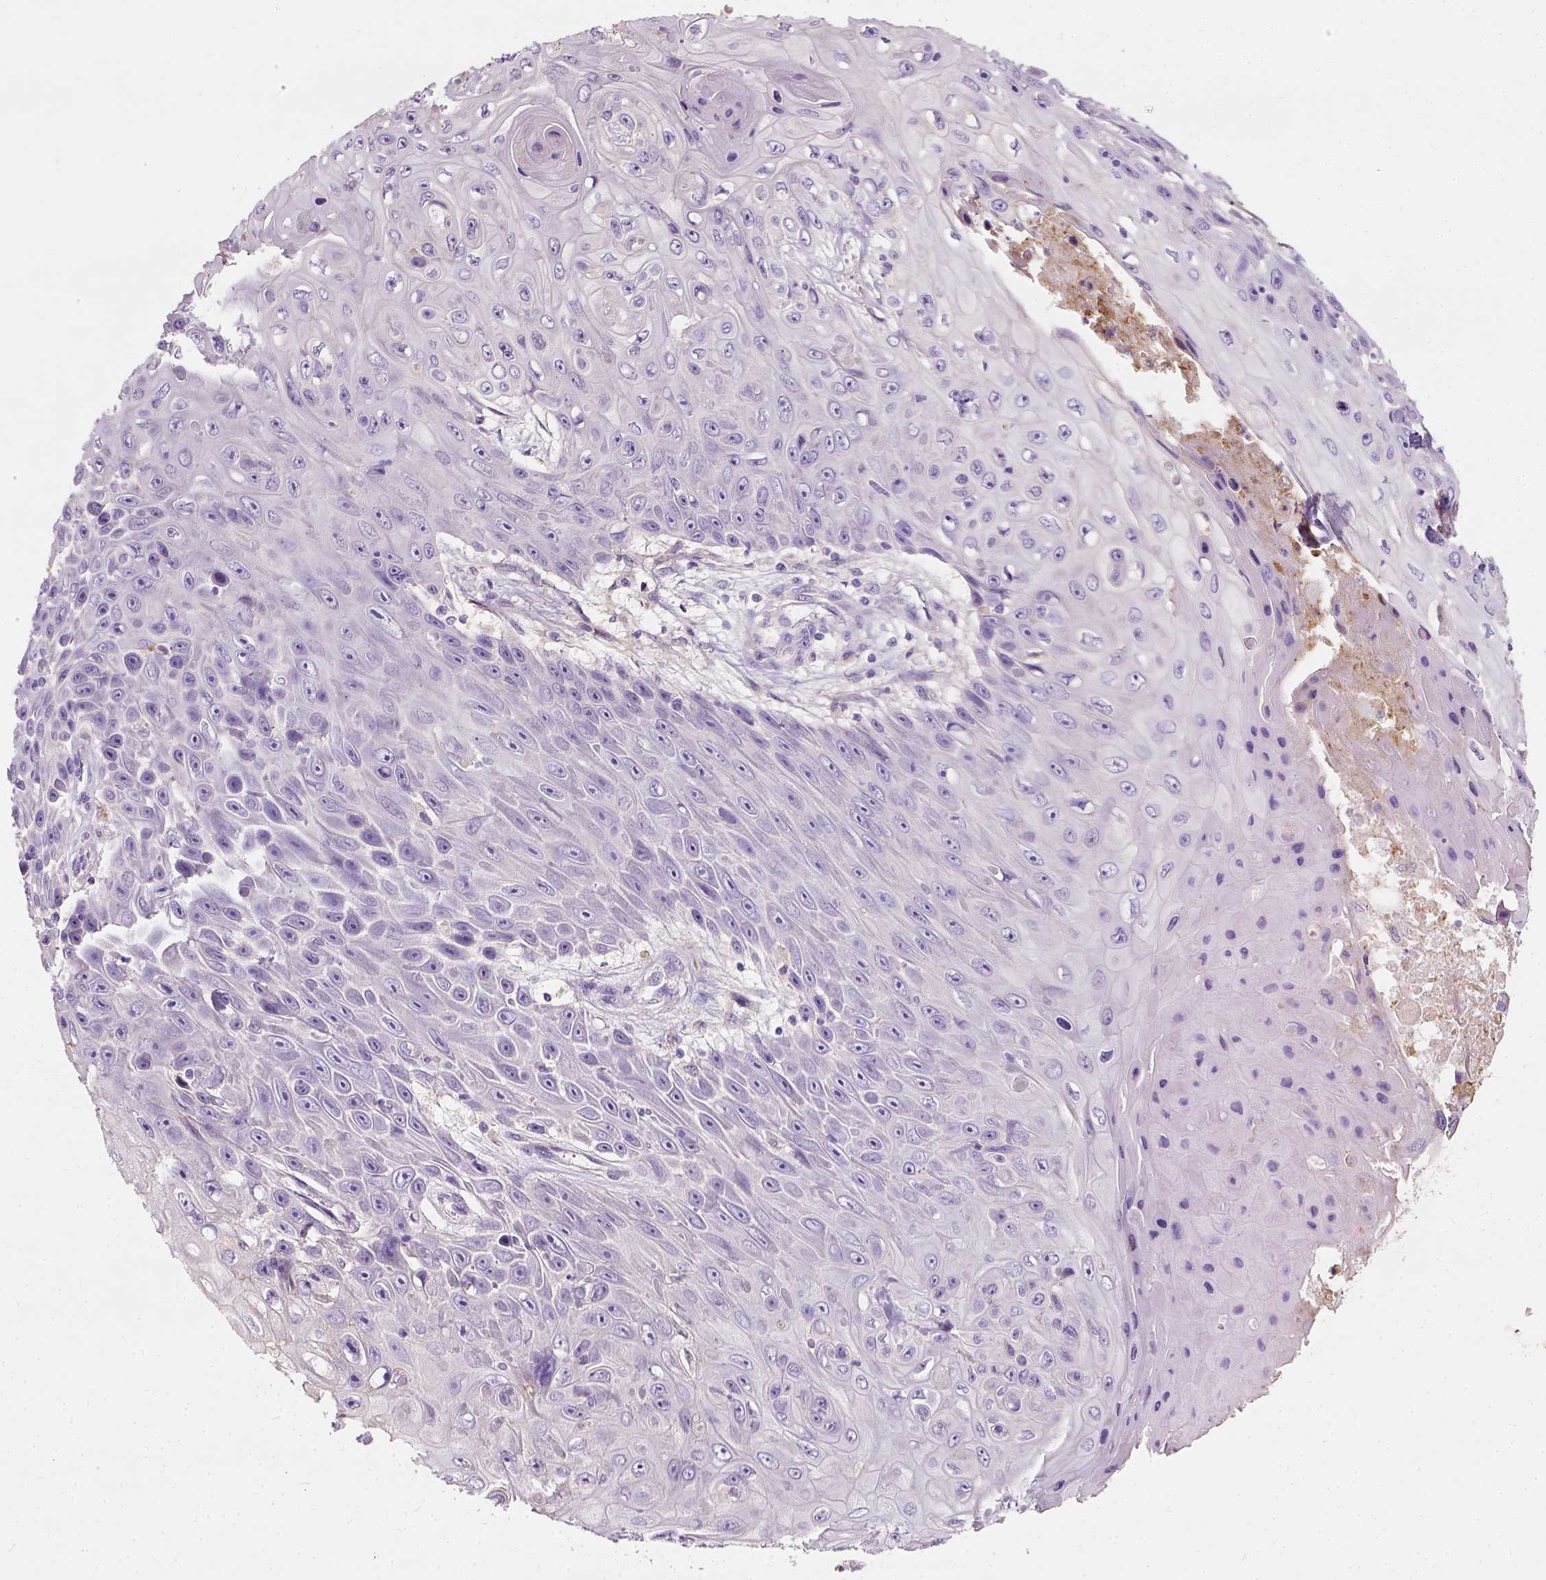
{"staining": {"intensity": "negative", "quantity": "none", "location": "none"}, "tissue": "skin cancer", "cell_type": "Tumor cells", "image_type": "cancer", "snomed": [{"axis": "morphology", "description": "Squamous cell carcinoma, NOS"}, {"axis": "topography", "description": "Skin"}], "caption": "Immunohistochemistry (IHC) of squamous cell carcinoma (skin) displays no expression in tumor cells.", "gene": "DHCR24", "patient": {"sex": "male", "age": 82}}